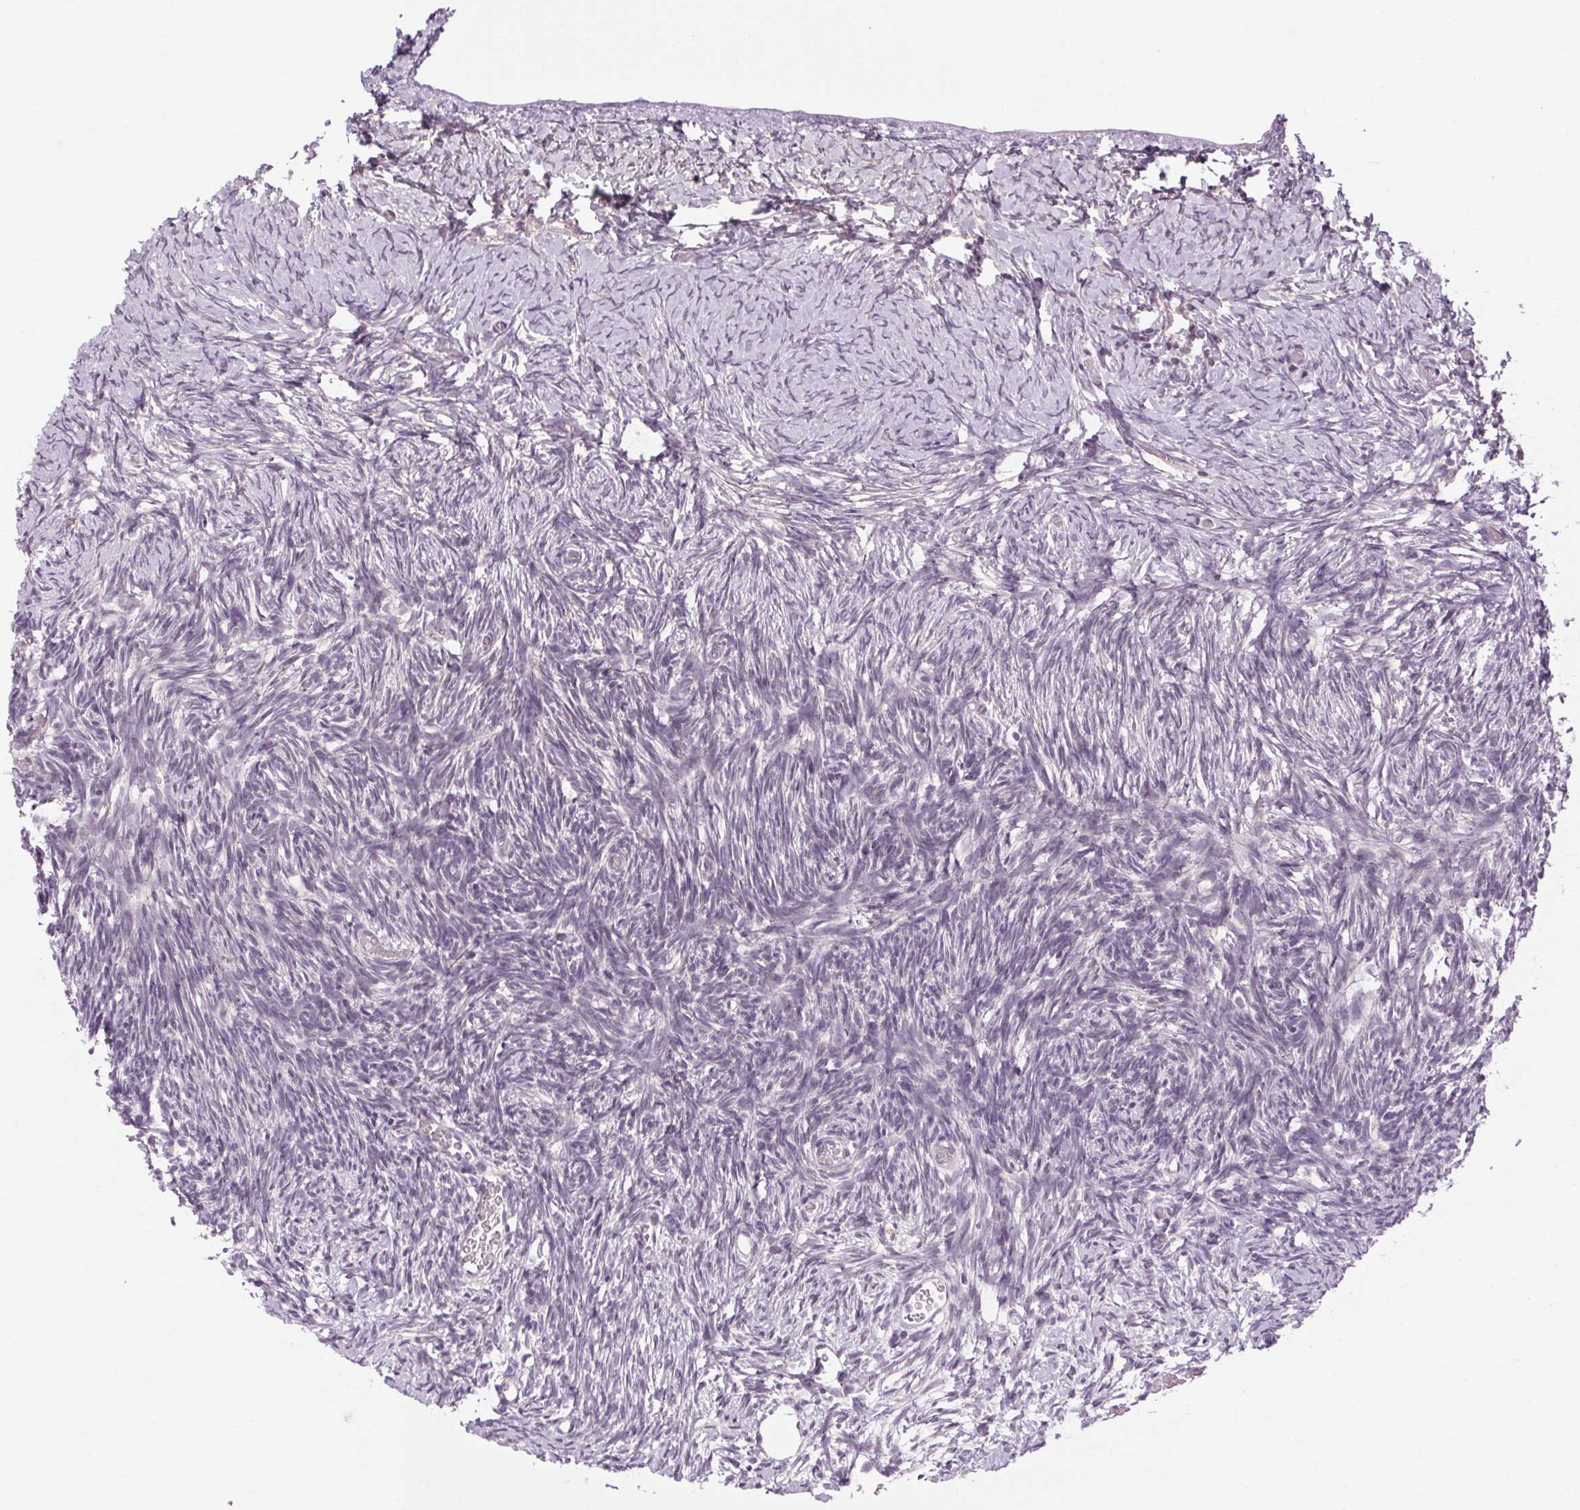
{"staining": {"intensity": "negative", "quantity": "none", "location": "none"}, "tissue": "ovary", "cell_type": "Follicle cells", "image_type": "normal", "snomed": [{"axis": "morphology", "description": "Normal tissue, NOS"}, {"axis": "topography", "description": "Ovary"}], "caption": "The image shows no staining of follicle cells in normal ovary.", "gene": "KLHL40", "patient": {"sex": "female", "age": 39}}